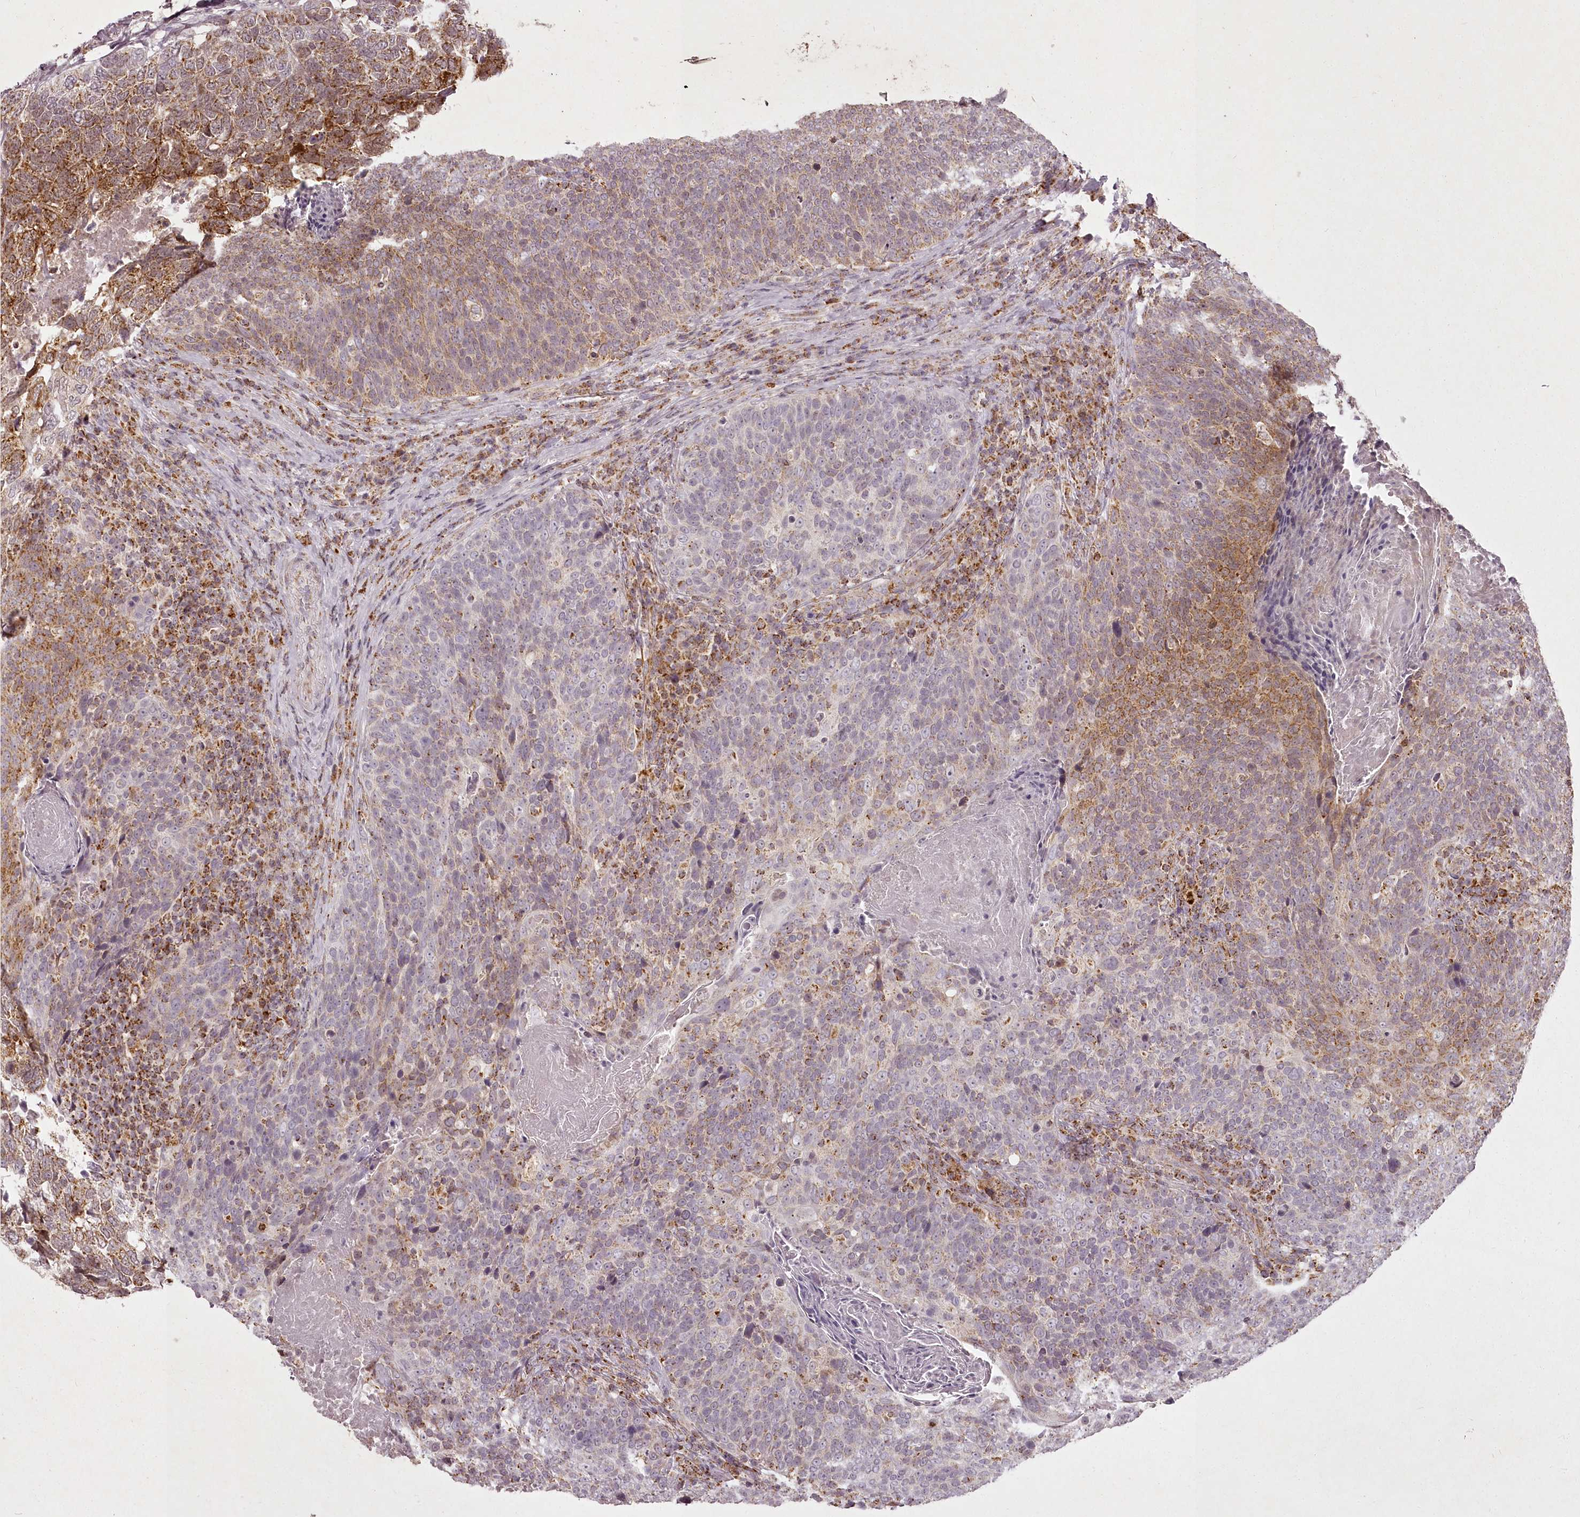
{"staining": {"intensity": "moderate", "quantity": "25%-75%", "location": "cytoplasmic/membranous"}, "tissue": "head and neck cancer", "cell_type": "Tumor cells", "image_type": "cancer", "snomed": [{"axis": "morphology", "description": "Squamous cell carcinoma, NOS"}, {"axis": "morphology", "description": "Squamous cell carcinoma, metastatic, NOS"}, {"axis": "topography", "description": "Lymph node"}, {"axis": "topography", "description": "Head-Neck"}], "caption": "Immunohistochemical staining of human head and neck cancer (metastatic squamous cell carcinoma) reveals moderate cytoplasmic/membranous protein staining in about 25%-75% of tumor cells. The protein is shown in brown color, while the nuclei are stained blue.", "gene": "CHCHD2", "patient": {"sex": "male", "age": 62}}